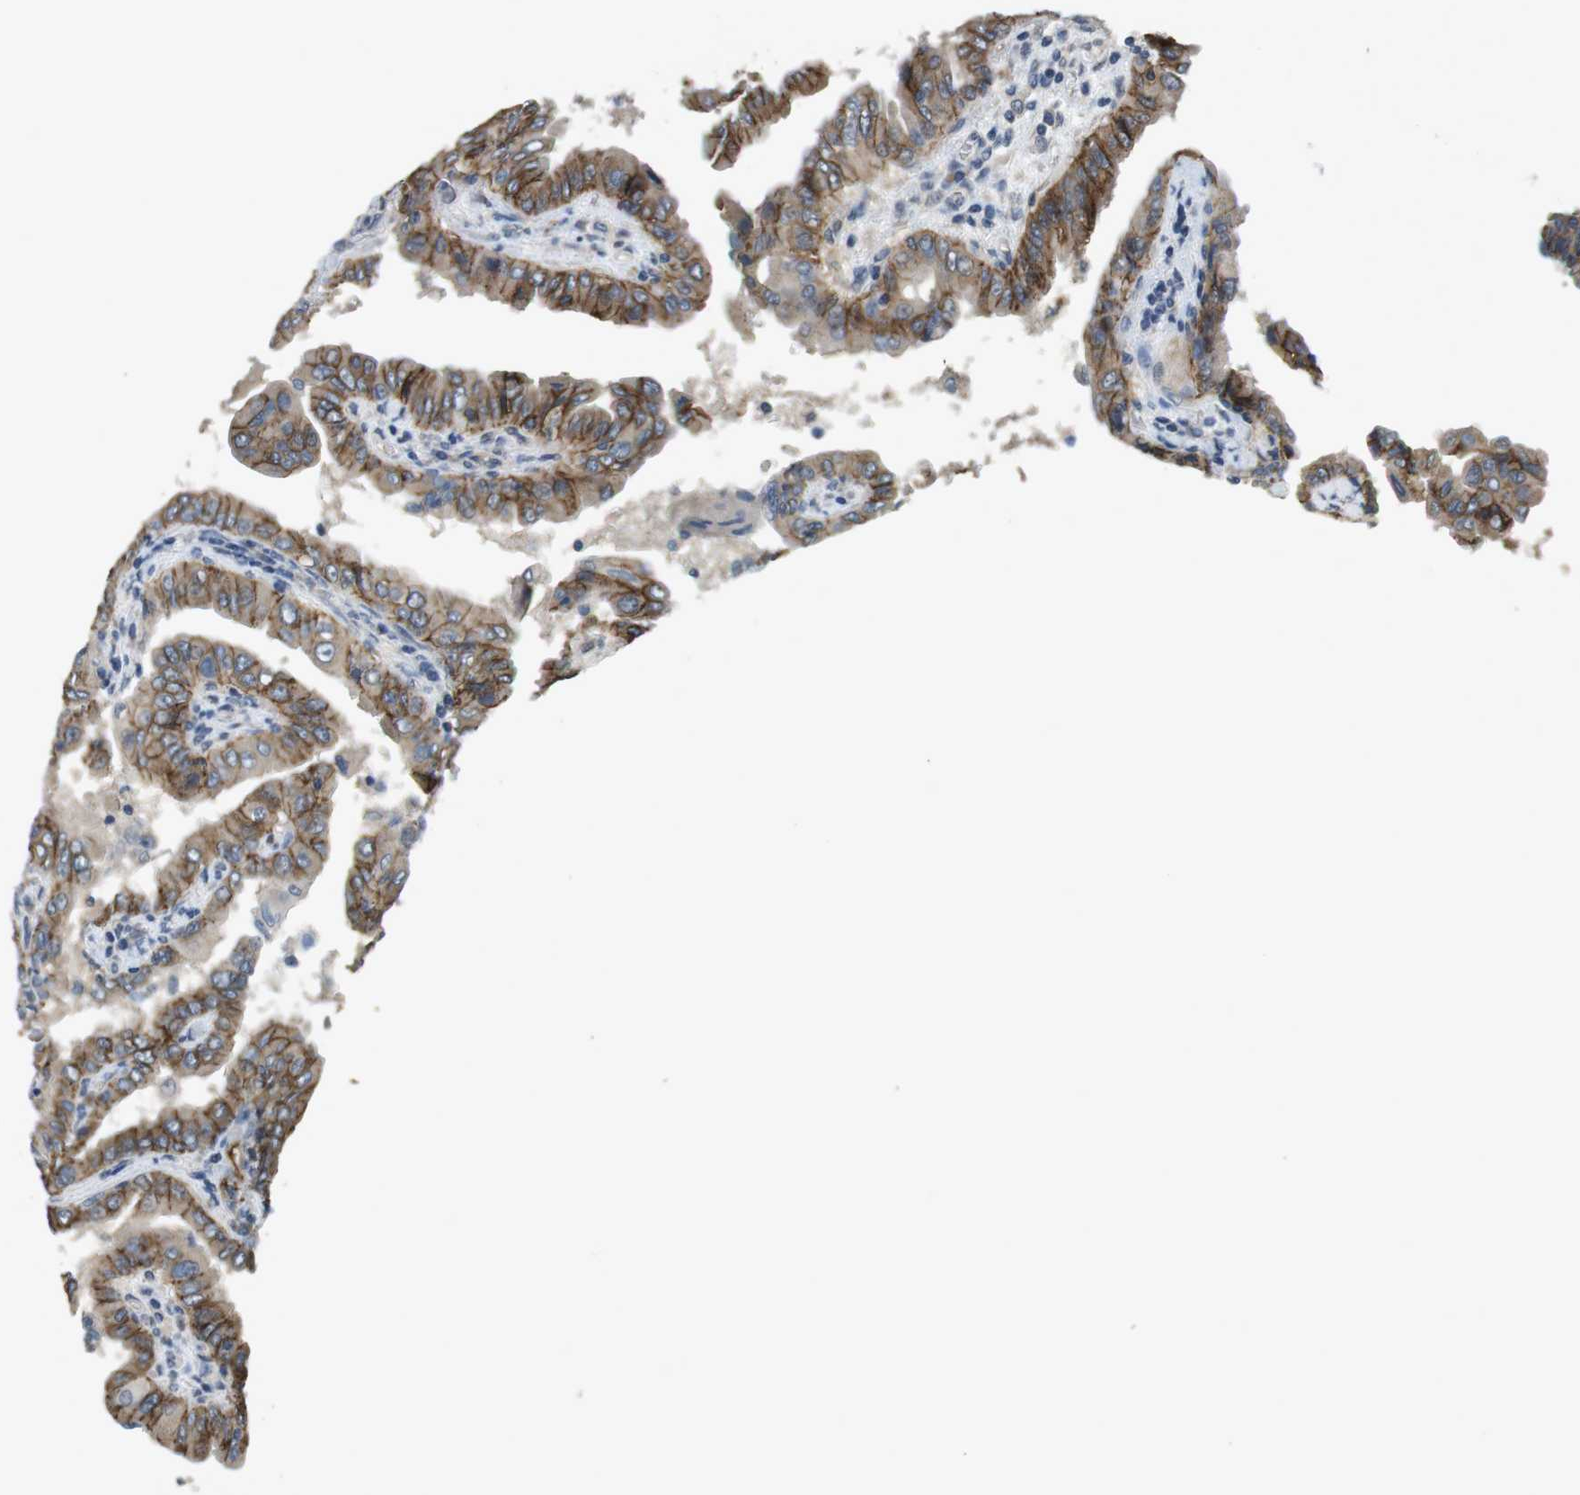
{"staining": {"intensity": "strong", "quantity": ">75%", "location": "cytoplasmic/membranous"}, "tissue": "thyroid cancer", "cell_type": "Tumor cells", "image_type": "cancer", "snomed": [{"axis": "morphology", "description": "Papillary adenocarcinoma, NOS"}, {"axis": "topography", "description": "Thyroid gland"}], "caption": "Immunohistochemical staining of papillary adenocarcinoma (thyroid) displays high levels of strong cytoplasmic/membranous protein positivity in approximately >75% of tumor cells.", "gene": "CLDN7", "patient": {"sex": "male", "age": 33}}